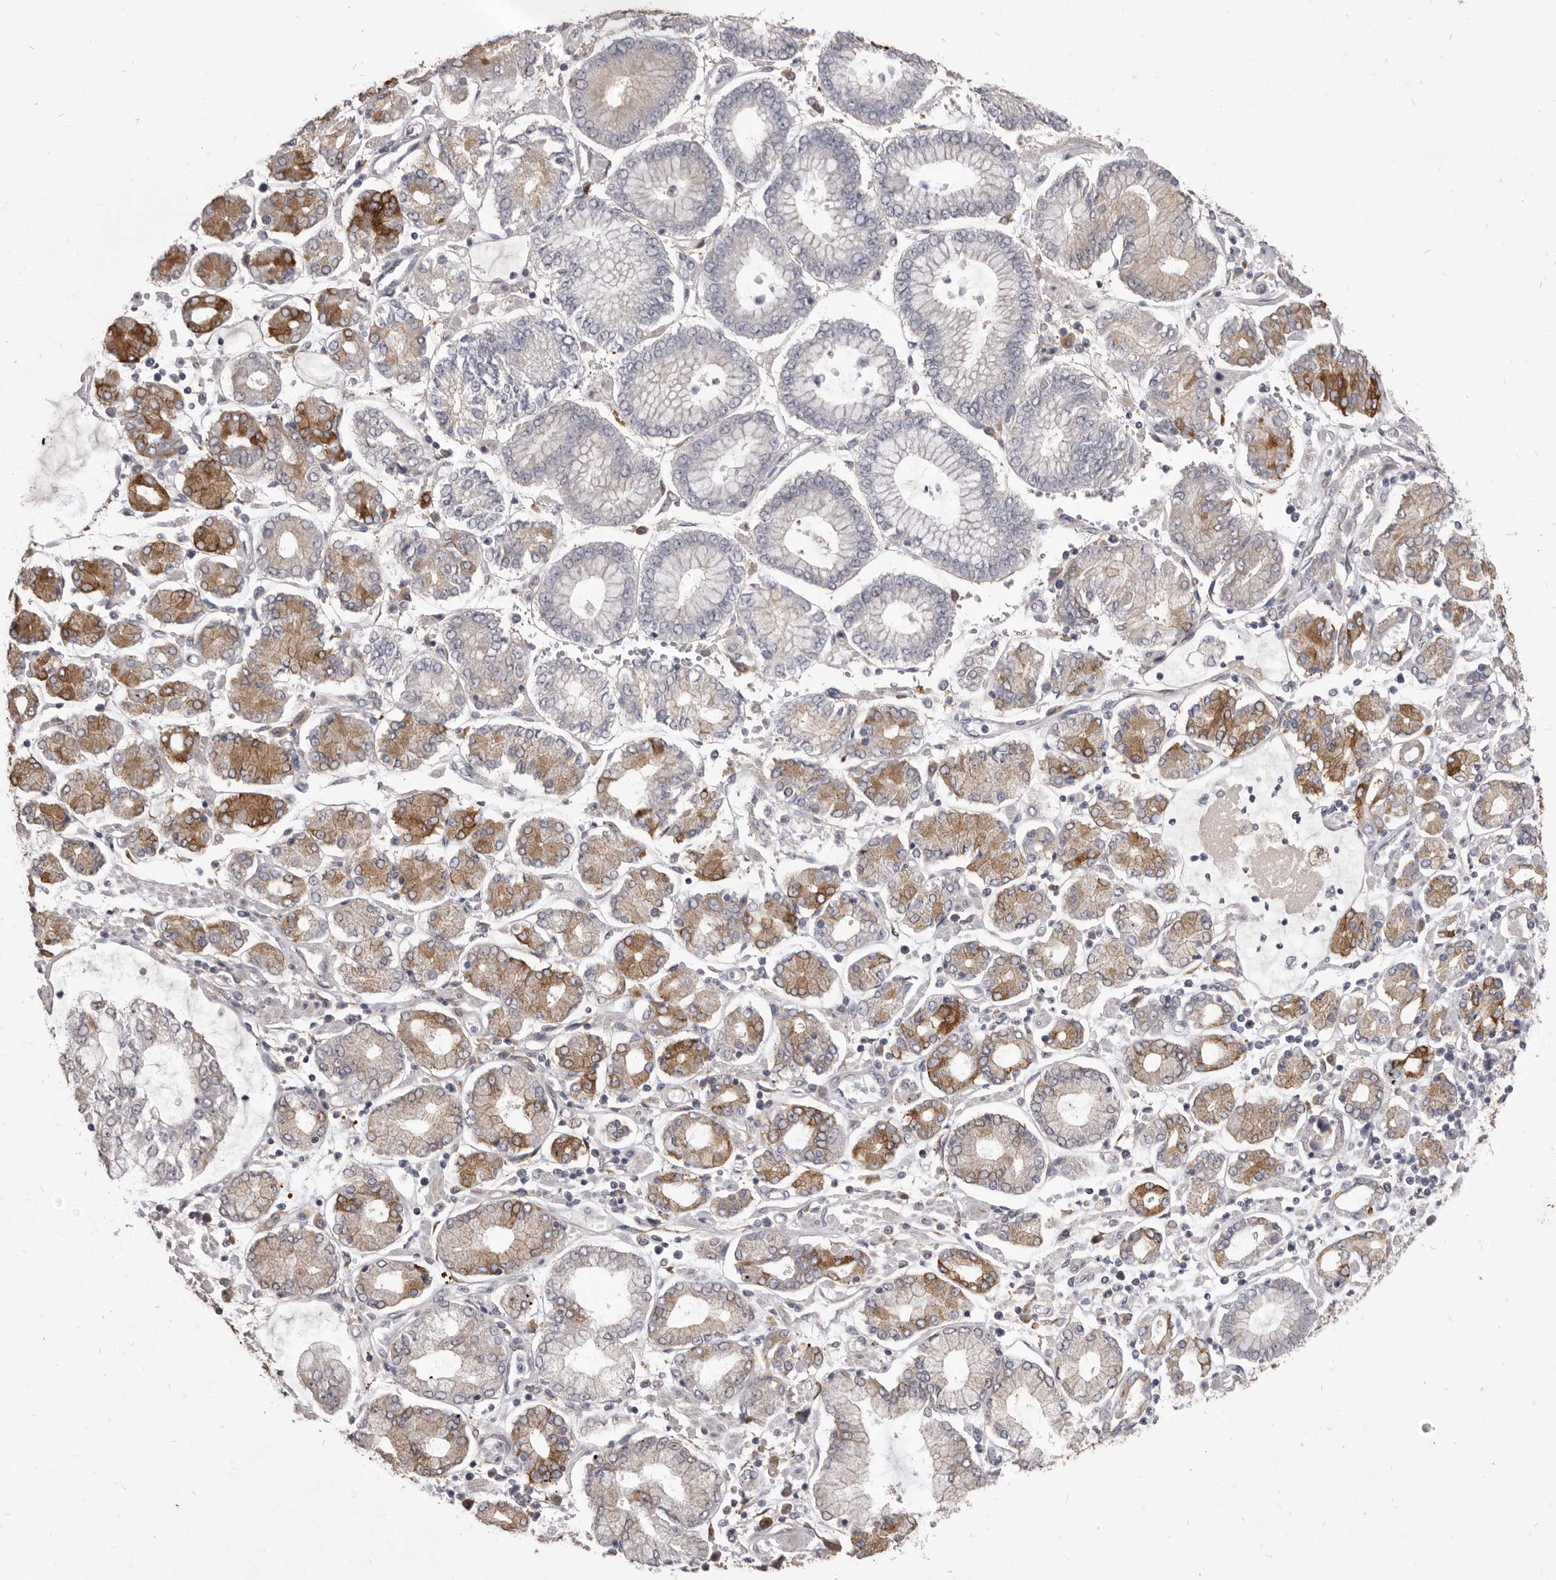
{"staining": {"intensity": "moderate", "quantity": "25%-75%", "location": "cytoplasmic/membranous"}, "tissue": "stomach cancer", "cell_type": "Tumor cells", "image_type": "cancer", "snomed": [{"axis": "morphology", "description": "Adenocarcinoma, NOS"}, {"axis": "topography", "description": "Stomach"}], "caption": "A photomicrograph of adenocarcinoma (stomach) stained for a protein shows moderate cytoplasmic/membranous brown staining in tumor cells.", "gene": "VPS45", "patient": {"sex": "male", "age": 76}}